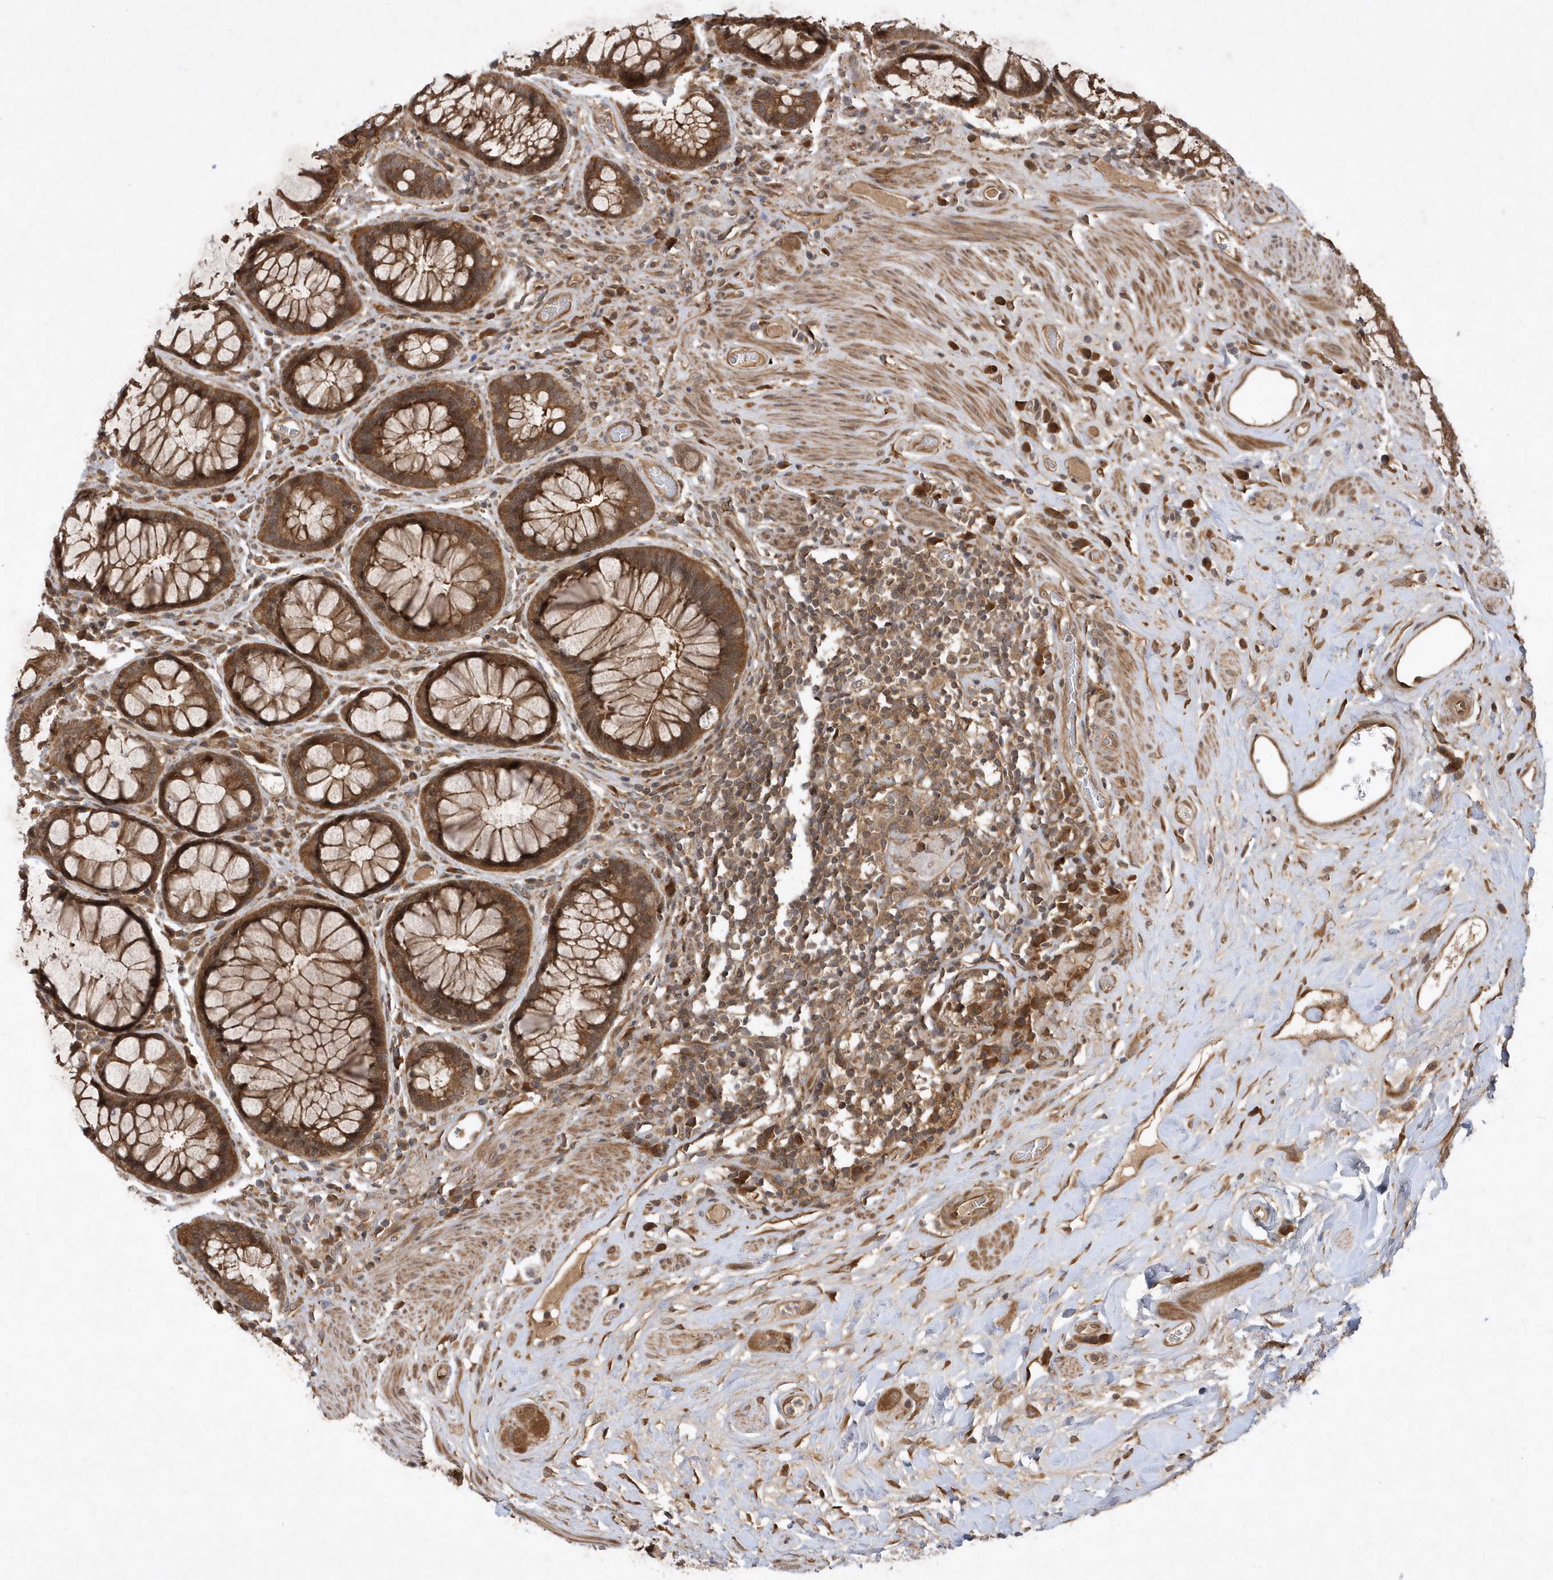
{"staining": {"intensity": "strong", "quantity": ">75%", "location": "cytoplasmic/membranous"}, "tissue": "rectum", "cell_type": "Glandular cells", "image_type": "normal", "snomed": [{"axis": "morphology", "description": "Normal tissue, NOS"}, {"axis": "topography", "description": "Rectum"}], "caption": "Rectum stained for a protein (brown) shows strong cytoplasmic/membranous positive staining in about >75% of glandular cells.", "gene": "GFM2", "patient": {"sex": "male", "age": 64}}